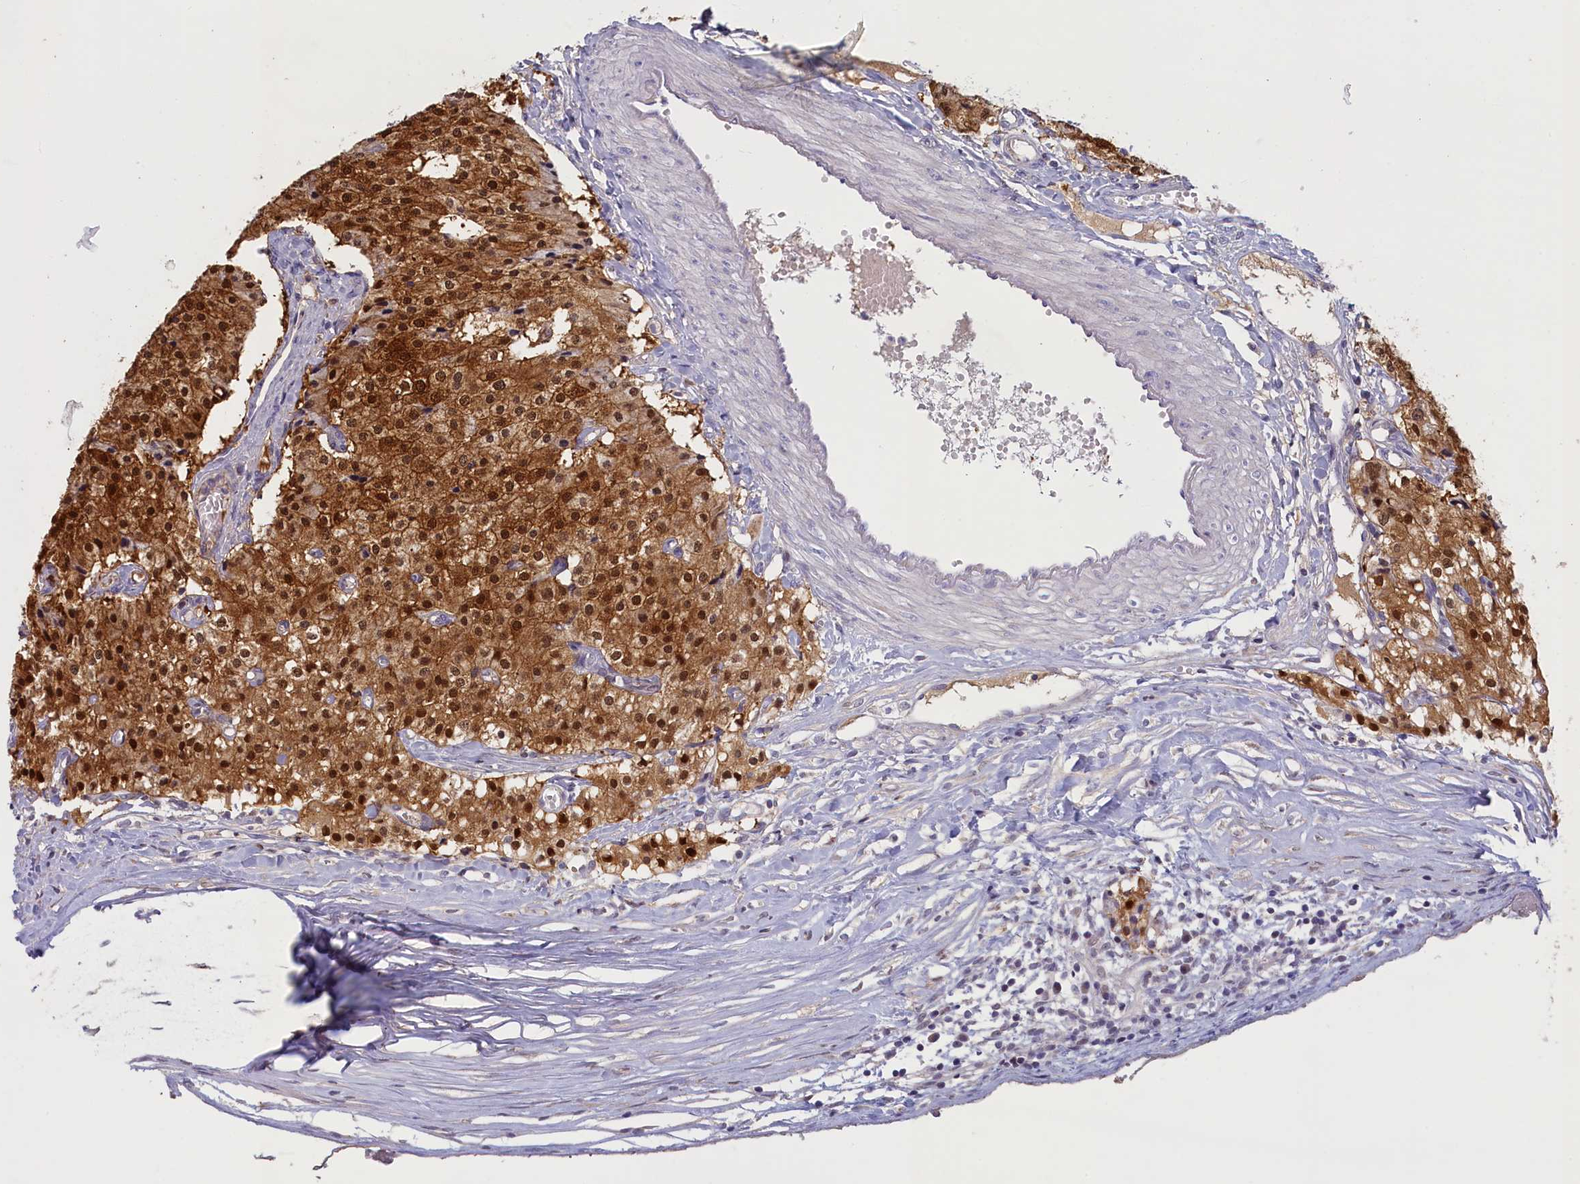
{"staining": {"intensity": "strong", "quantity": ">75%", "location": "cytoplasmic/membranous,nuclear"}, "tissue": "carcinoid", "cell_type": "Tumor cells", "image_type": "cancer", "snomed": [{"axis": "morphology", "description": "Carcinoid, malignant, NOS"}, {"axis": "topography", "description": "Colon"}], "caption": "Malignant carcinoid stained for a protein (brown) demonstrates strong cytoplasmic/membranous and nuclear positive staining in about >75% of tumor cells.", "gene": "UCHL3", "patient": {"sex": "female", "age": 52}}